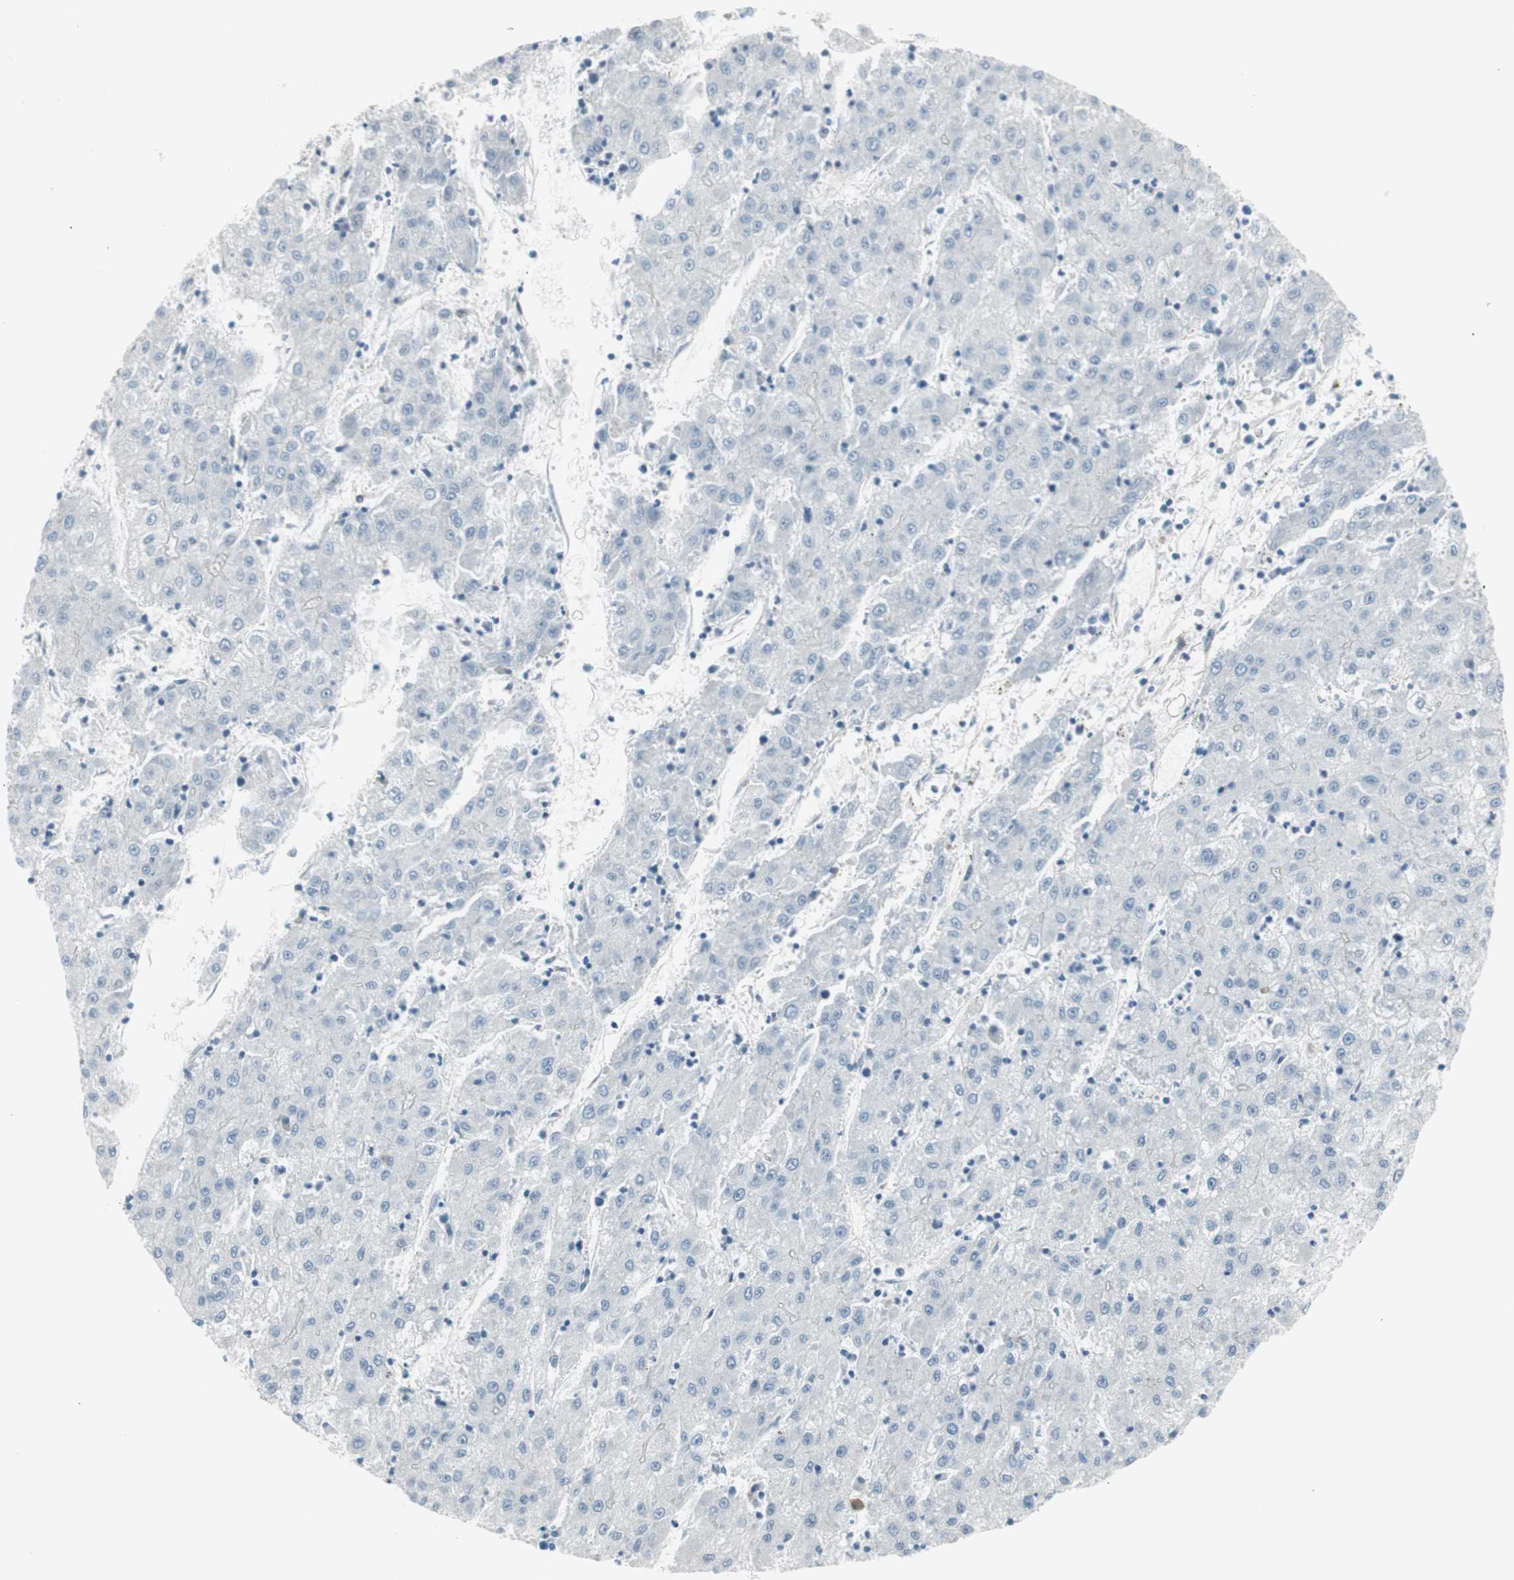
{"staining": {"intensity": "negative", "quantity": "none", "location": "none"}, "tissue": "liver cancer", "cell_type": "Tumor cells", "image_type": "cancer", "snomed": [{"axis": "morphology", "description": "Carcinoma, Hepatocellular, NOS"}, {"axis": "topography", "description": "Liver"}], "caption": "Immunohistochemical staining of hepatocellular carcinoma (liver) demonstrates no significant expression in tumor cells.", "gene": "CACNA2D1", "patient": {"sex": "male", "age": 72}}